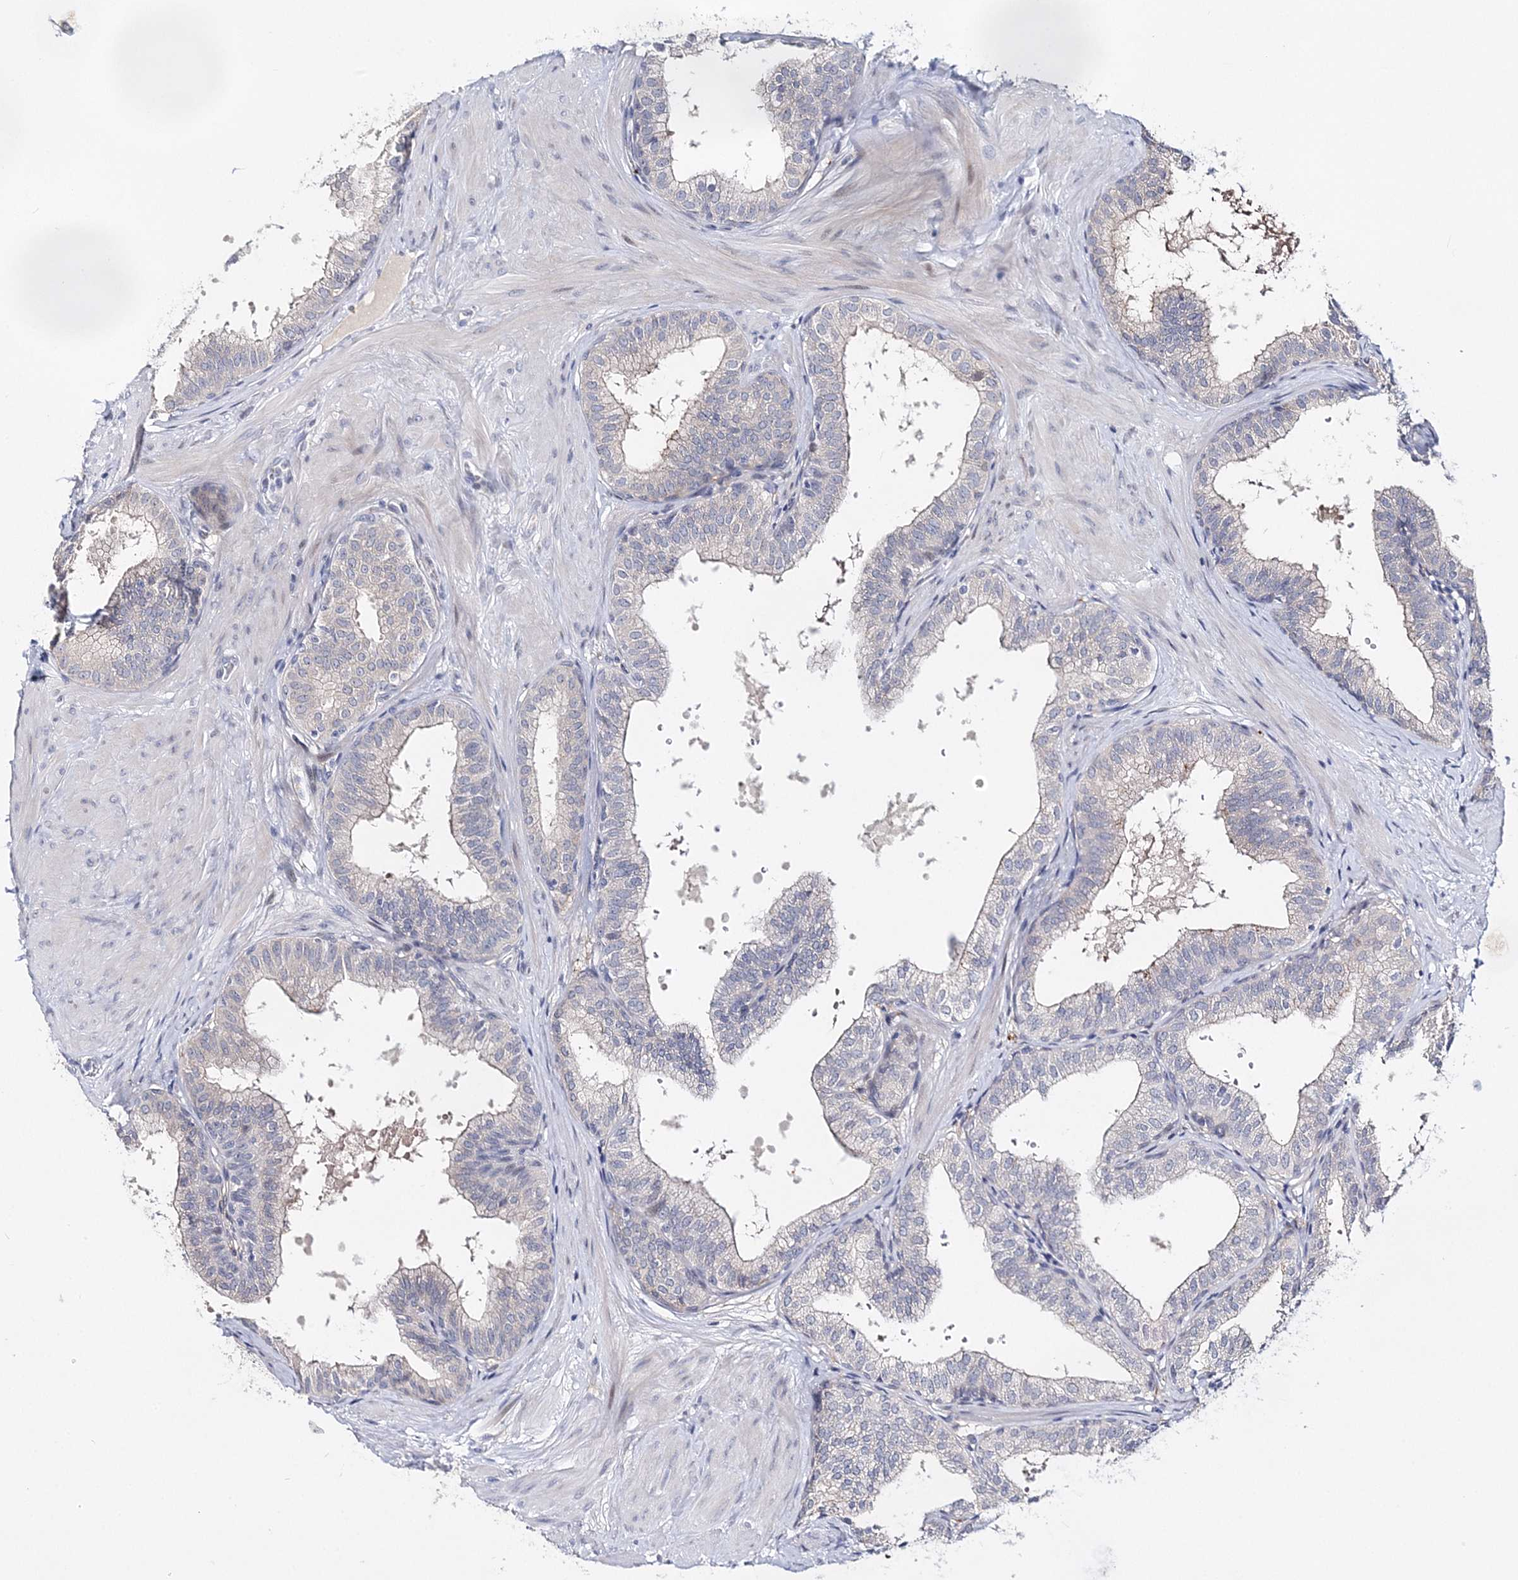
{"staining": {"intensity": "negative", "quantity": "none", "location": "none"}, "tissue": "prostate", "cell_type": "Glandular cells", "image_type": "normal", "snomed": [{"axis": "morphology", "description": "Normal tissue, NOS"}, {"axis": "topography", "description": "Prostate"}], "caption": "Micrograph shows no significant protein staining in glandular cells of normal prostate.", "gene": "MYOZ2", "patient": {"sex": "male", "age": 60}}